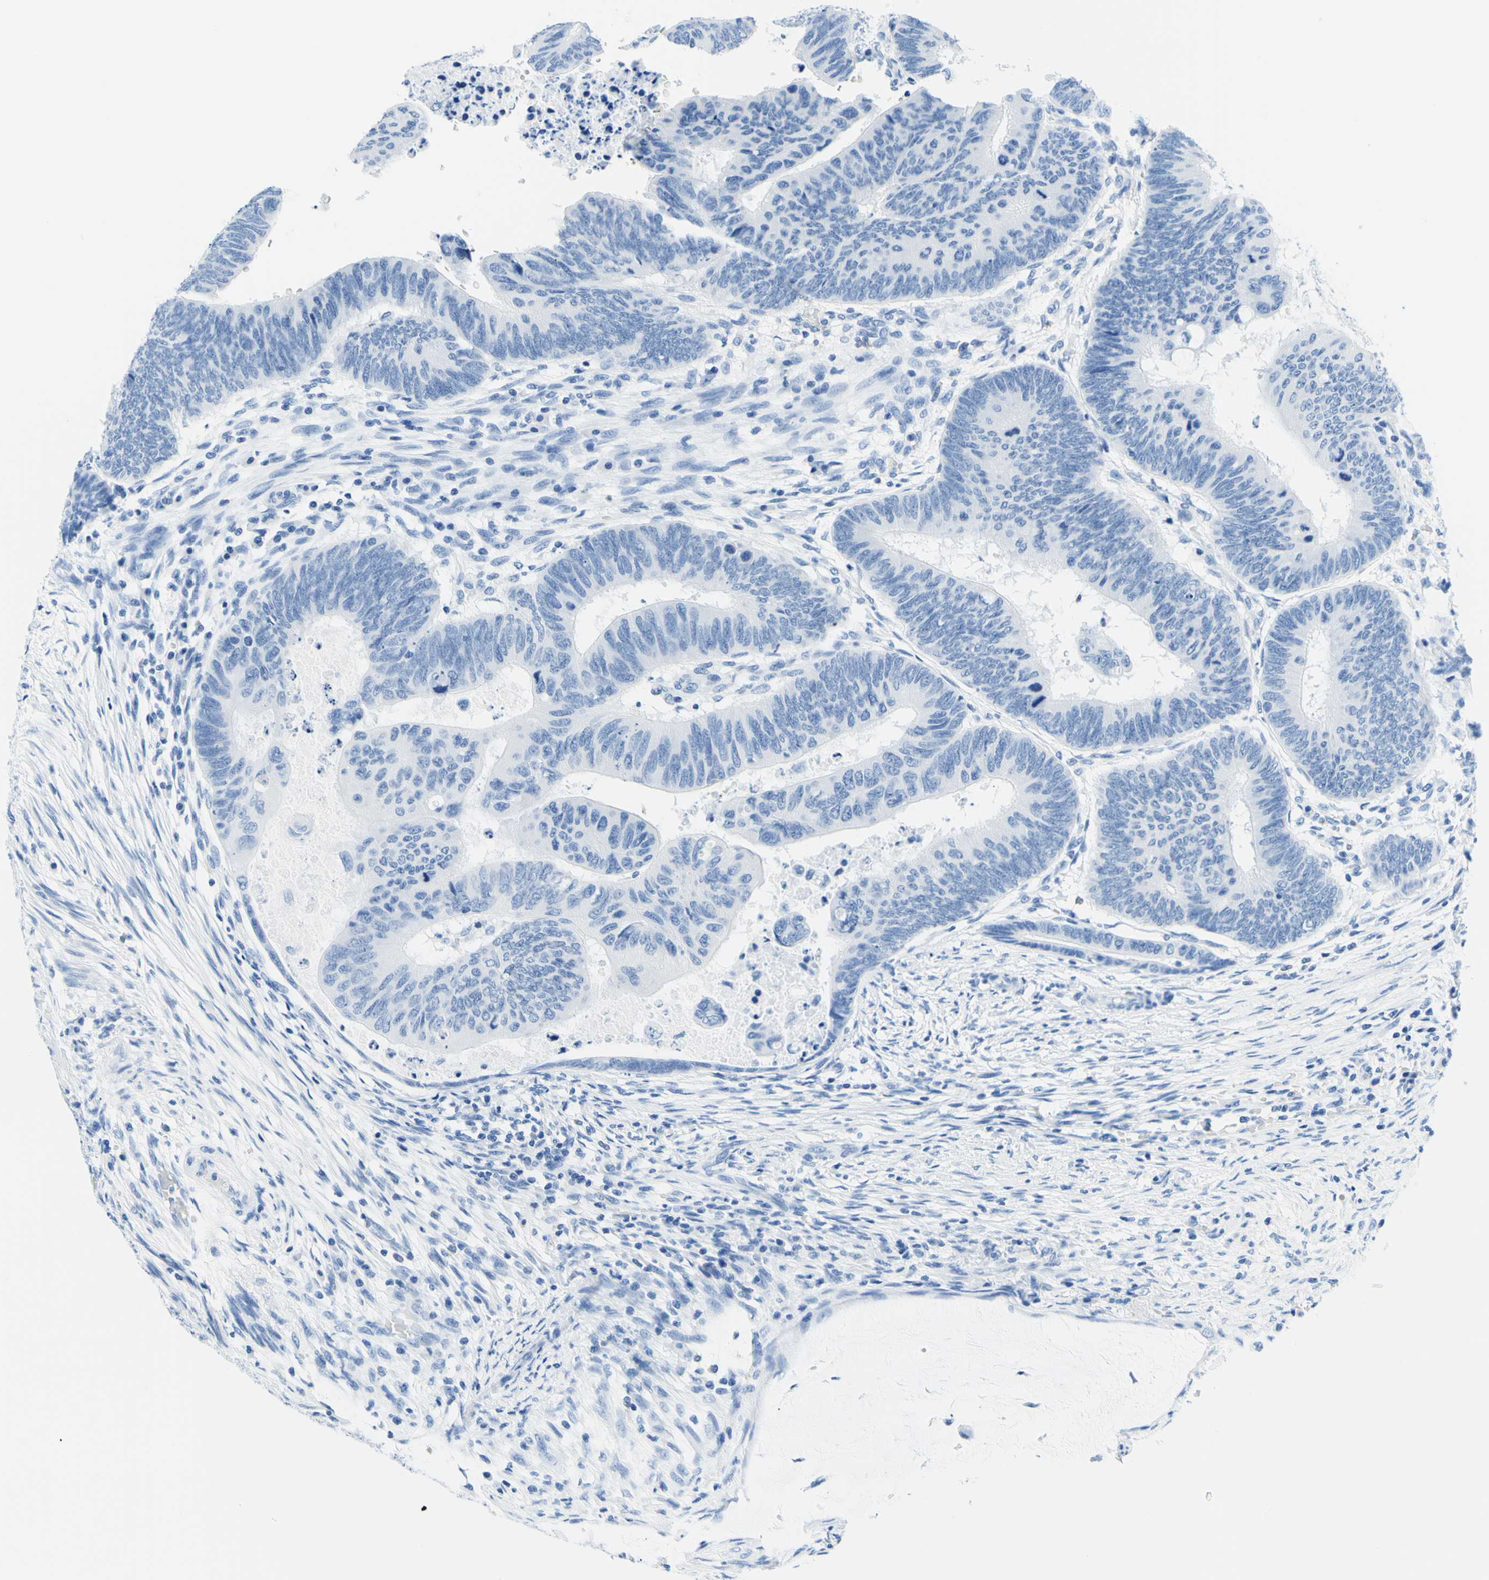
{"staining": {"intensity": "negative", "quantity": "none", "location": "none"}, "tissue": "colorectal cancer", "cell_type": "Tumor cells", "image_type": "cancer", "snomed": [{"axis": "morphology", "description": "Normal tissue, NOS"}, {"axis": "morphology", "description": "Adenocarcinoma, NOS"}, {"axis": "topography", "description": "Rectum"}, {"axis": "topography", "description": "Peripheral nerve tissue"}], "caption": "Immunohistochemical staining of adenocarcinoma (colorectal) displays no significant staining in tumor cells. (DAB (3,3'-diaminobenzidine) IHC with hematoxylin counter stain).", "gene": "MYH2", "patient": {"sex": "male", "age": 92}}